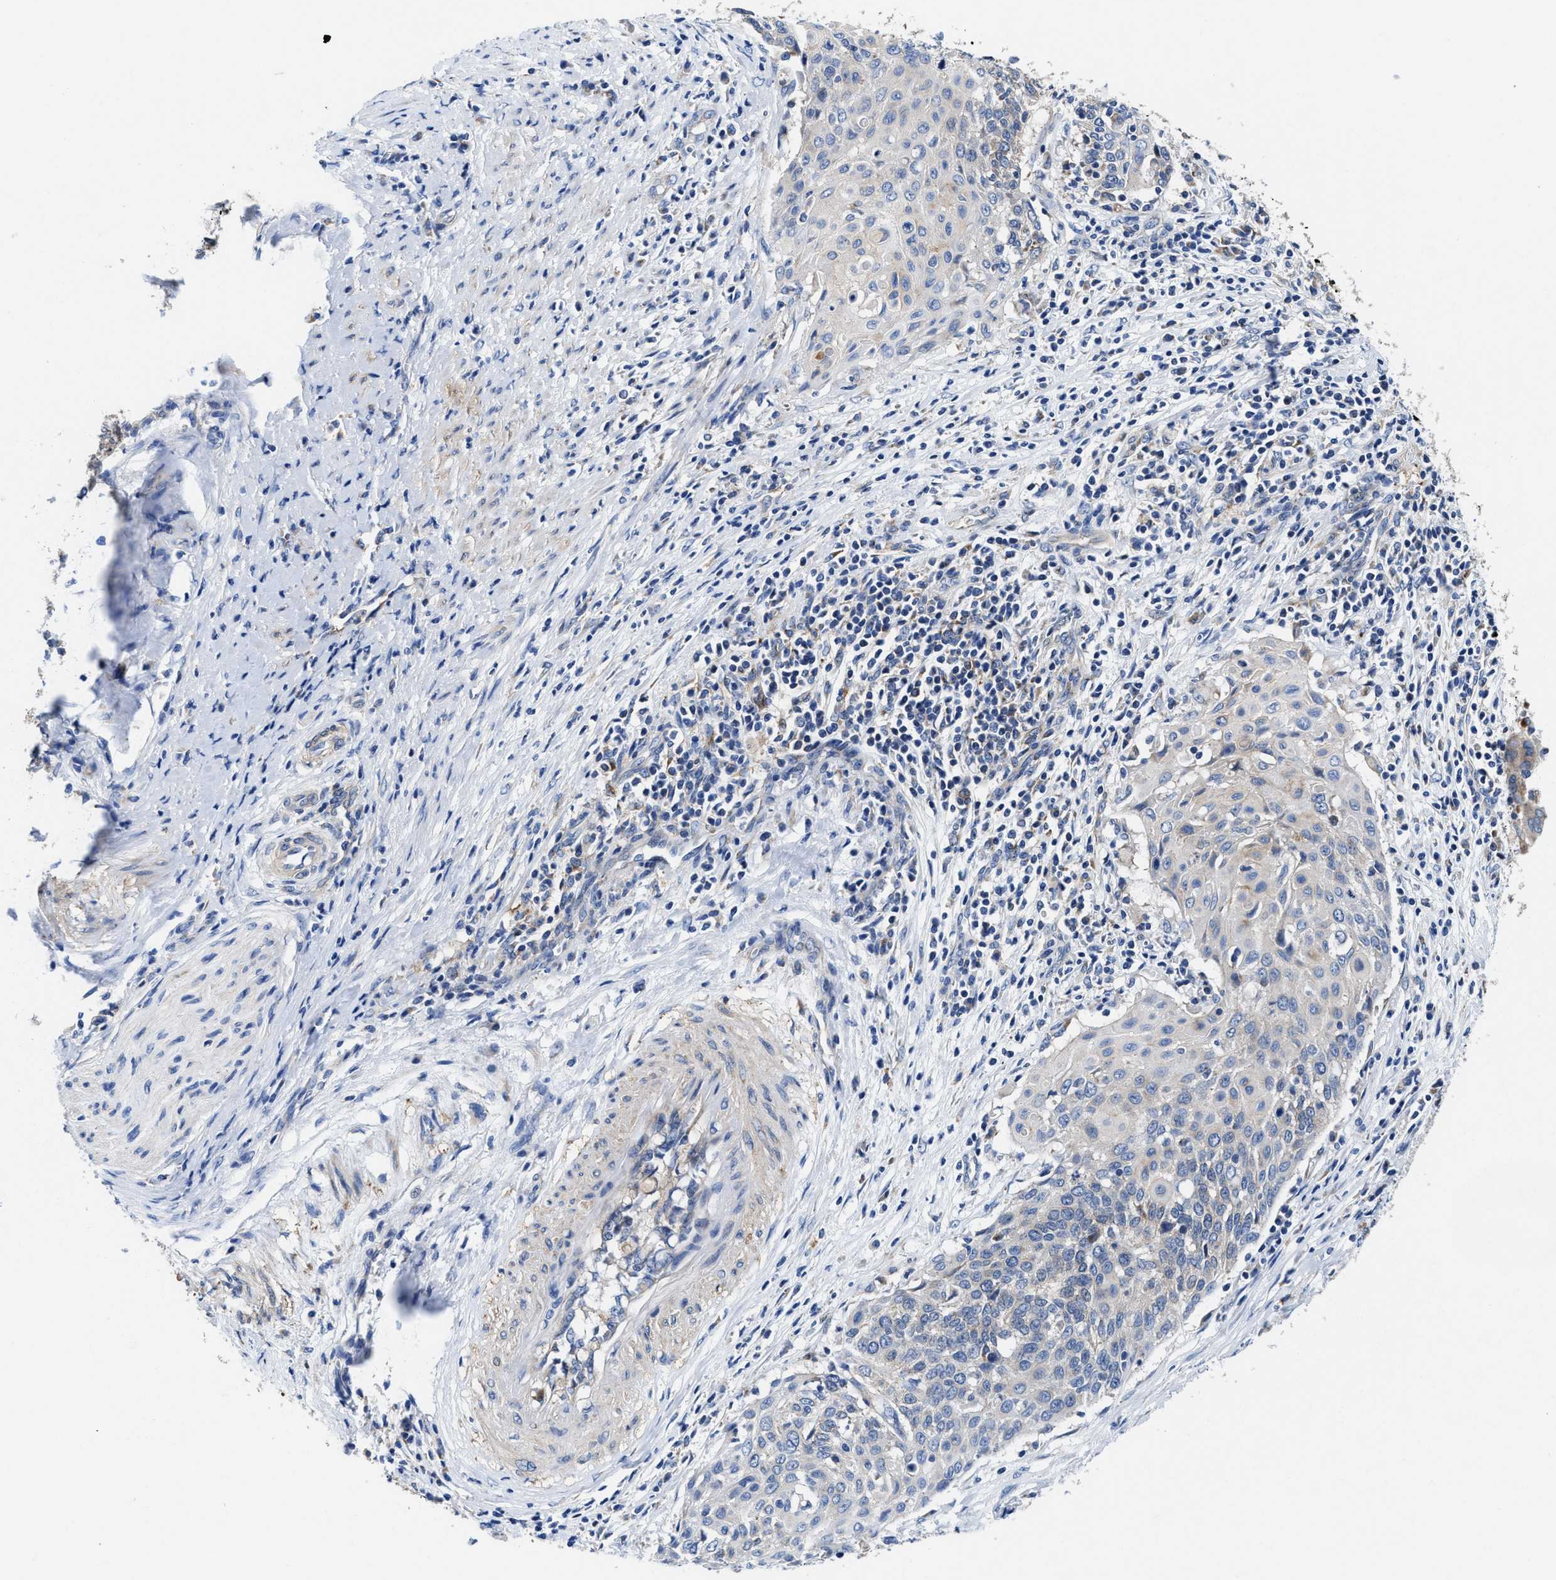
{"staining": {"intensity": "weak", "quantity": "<25%", "location": "cytoplasmic/membranous"}, "tissue": "cervical cancer", "cell_type": "Tumor cells", "image_type": "cancer", "snomed": [{"axis": "morphology", "description": "Squamous cell carcinoma, NOS"}, {"axis": "topography", "description": "Cervix"}], "caption": "An image of human cervical squamous cell carcinoma is negative for staining in tumor cells.", "gene": "TMEM30A", "patient": {"sex": "female", "age": 39}}